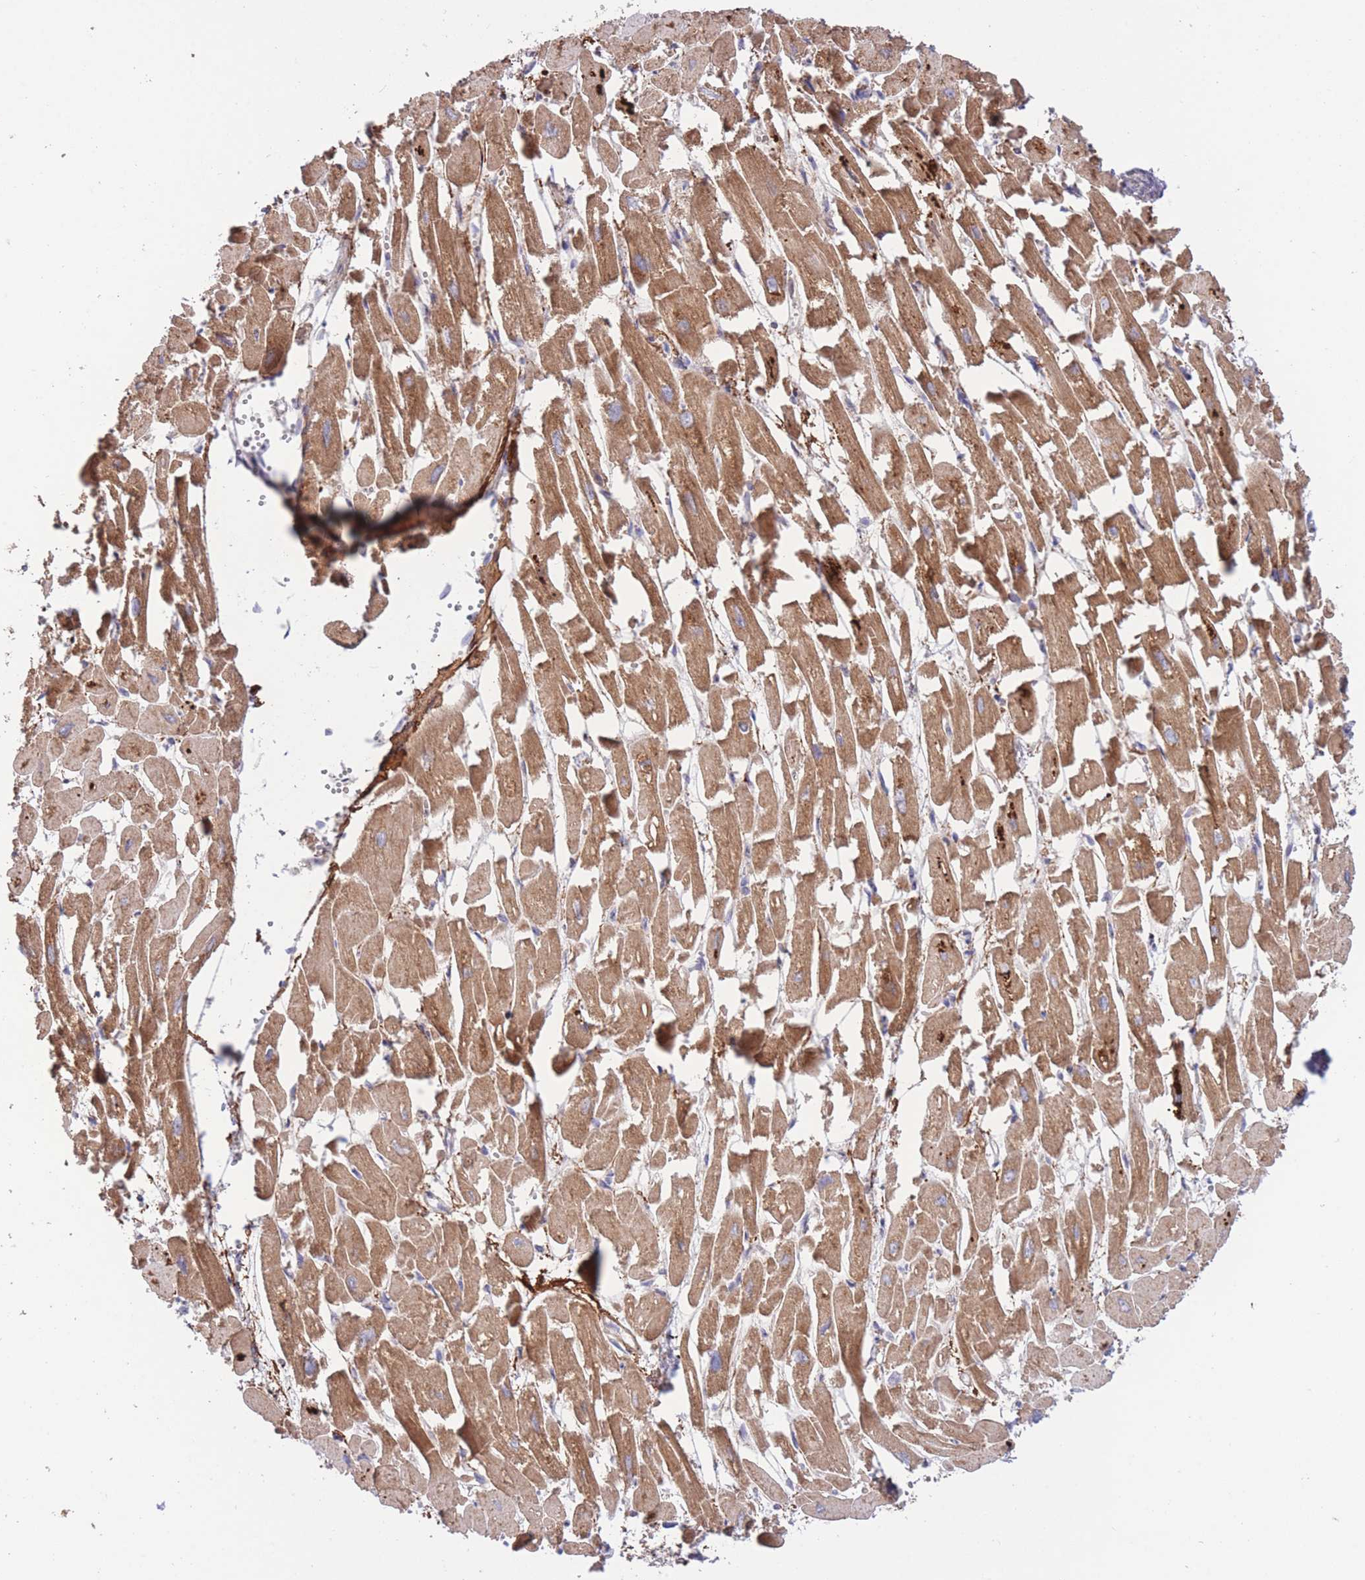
{"staining": {"intensity": "moderate", "quantity": ">75%", "location": "cytoplasmic/membranous"}, "tissue": "heart muscle", "cell_type": "Cardiomyocytes", "image_type": "normal", "snomed": [{"axis": "morphology", "description": "Normal tissue, NOS"}, {"axis": "topography", "description": "Heart"}], "caption": "High-magnification brightfield microscopy of normal heart muscle stained with DAB (3,3'-diaminobenzidine) (brown) and counterstained with hematoxylin (blue). cardiomyocytes exhibit moderate cytoplasmic/membranous positivity is appreciated in about>75% of cells. The staining was performed using DAB, with brown indicating positive protein expression. Nuclei are stained blue with hematoxylin.", "gene": "ATP13A2", "patient": {"sex": "male", "age": 54}}